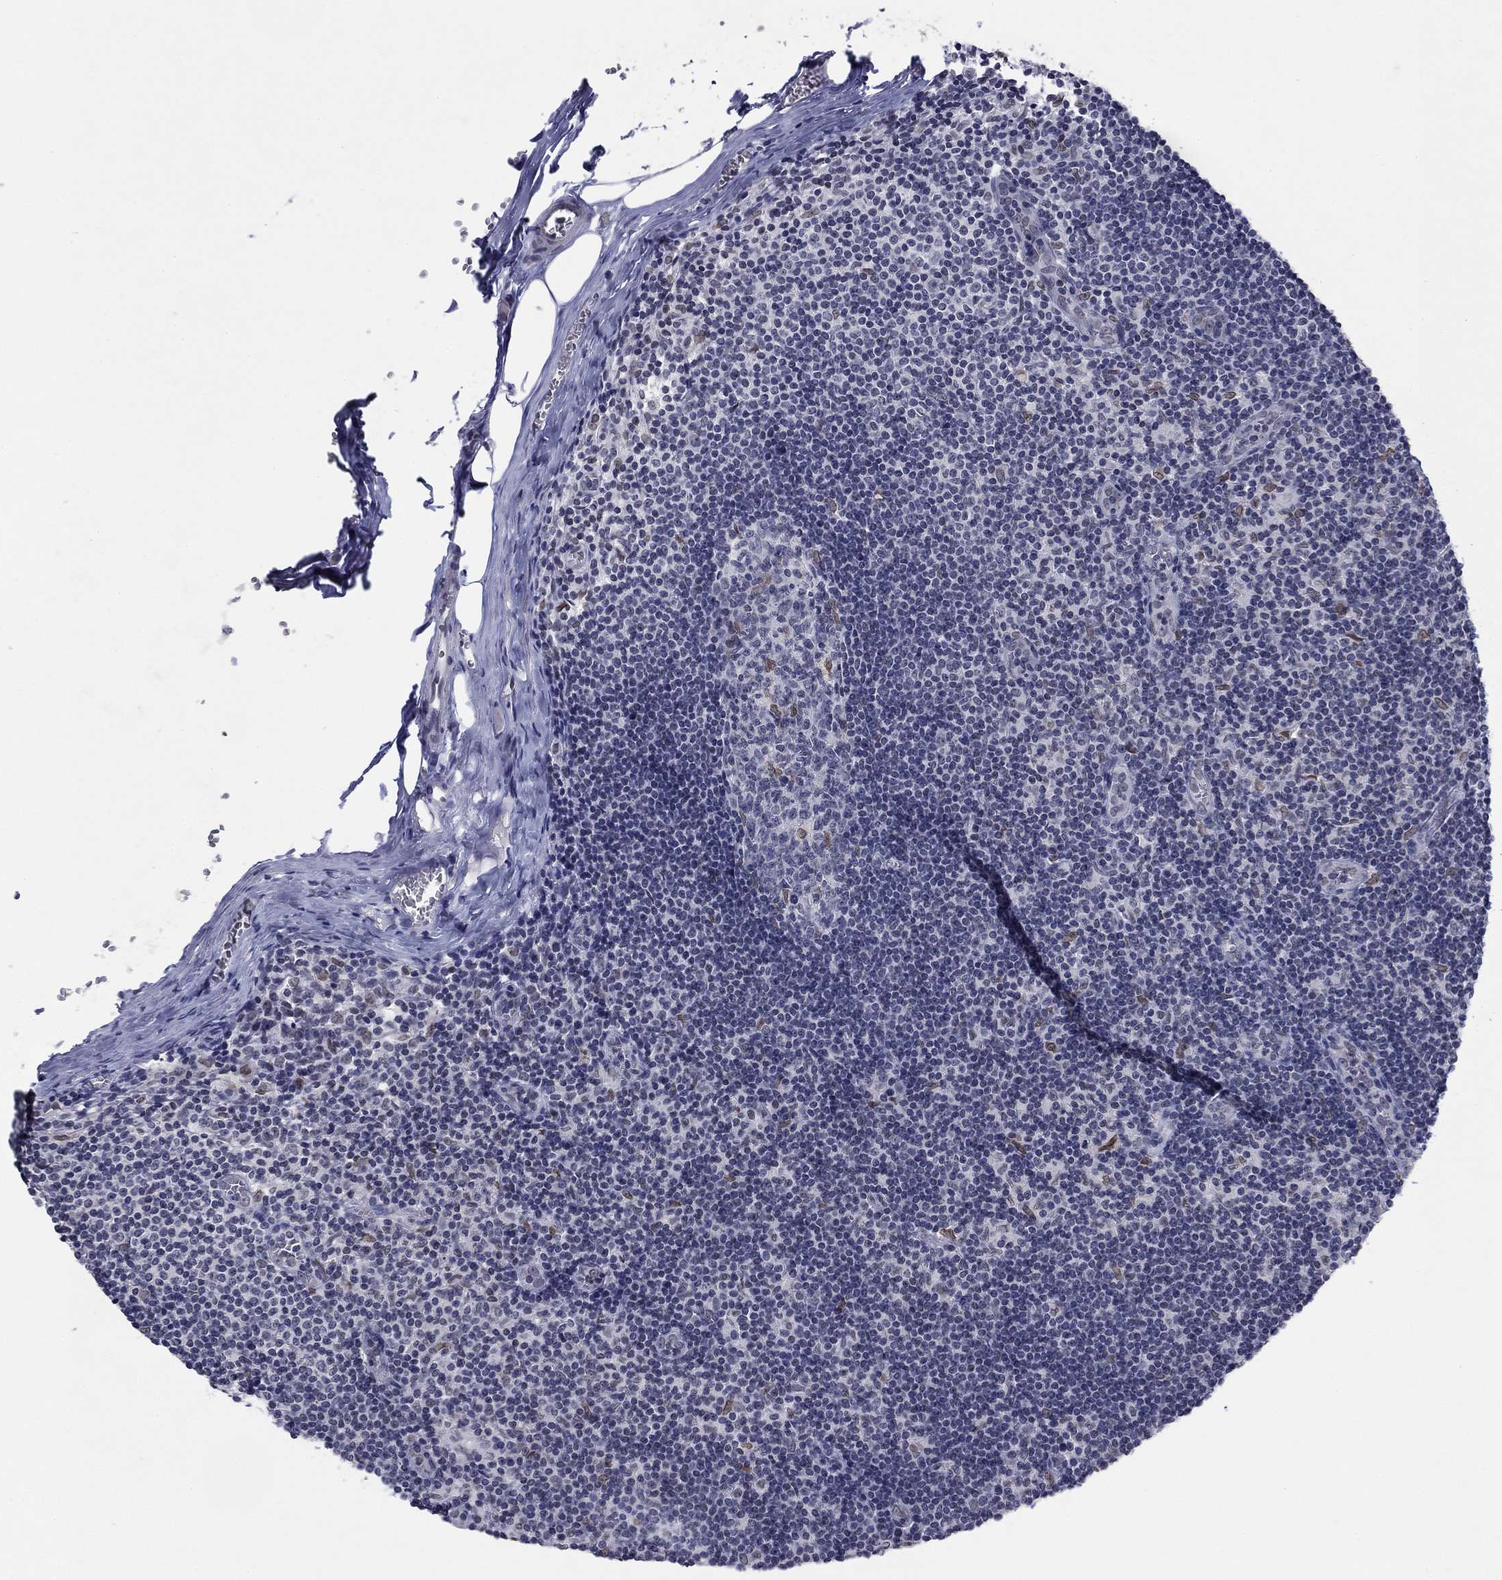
{"staining": {"intensity": "weak", "quantity": "<25%", "location": "nuclear"}, "tissue": "lymph node", "cell_type": "Germinal center cells", "image_type": "normal", "snomed": [{"axis": "morphology", "description": "Normal tissue, NOS"}, {"axis": "topography", "description": "Lymph node"}], "caption": "Immunohistochemistry (IHC) of normal lymph node reveals no expression in germinal center cells. (DAB (3,3'-diaminobenzidine) immunohistochemistry (IHC) visualized using brightfield microscopy, high magnification).", "gene": "TOR1AIP1", "patient": {"sex": "male", "age": 59}}